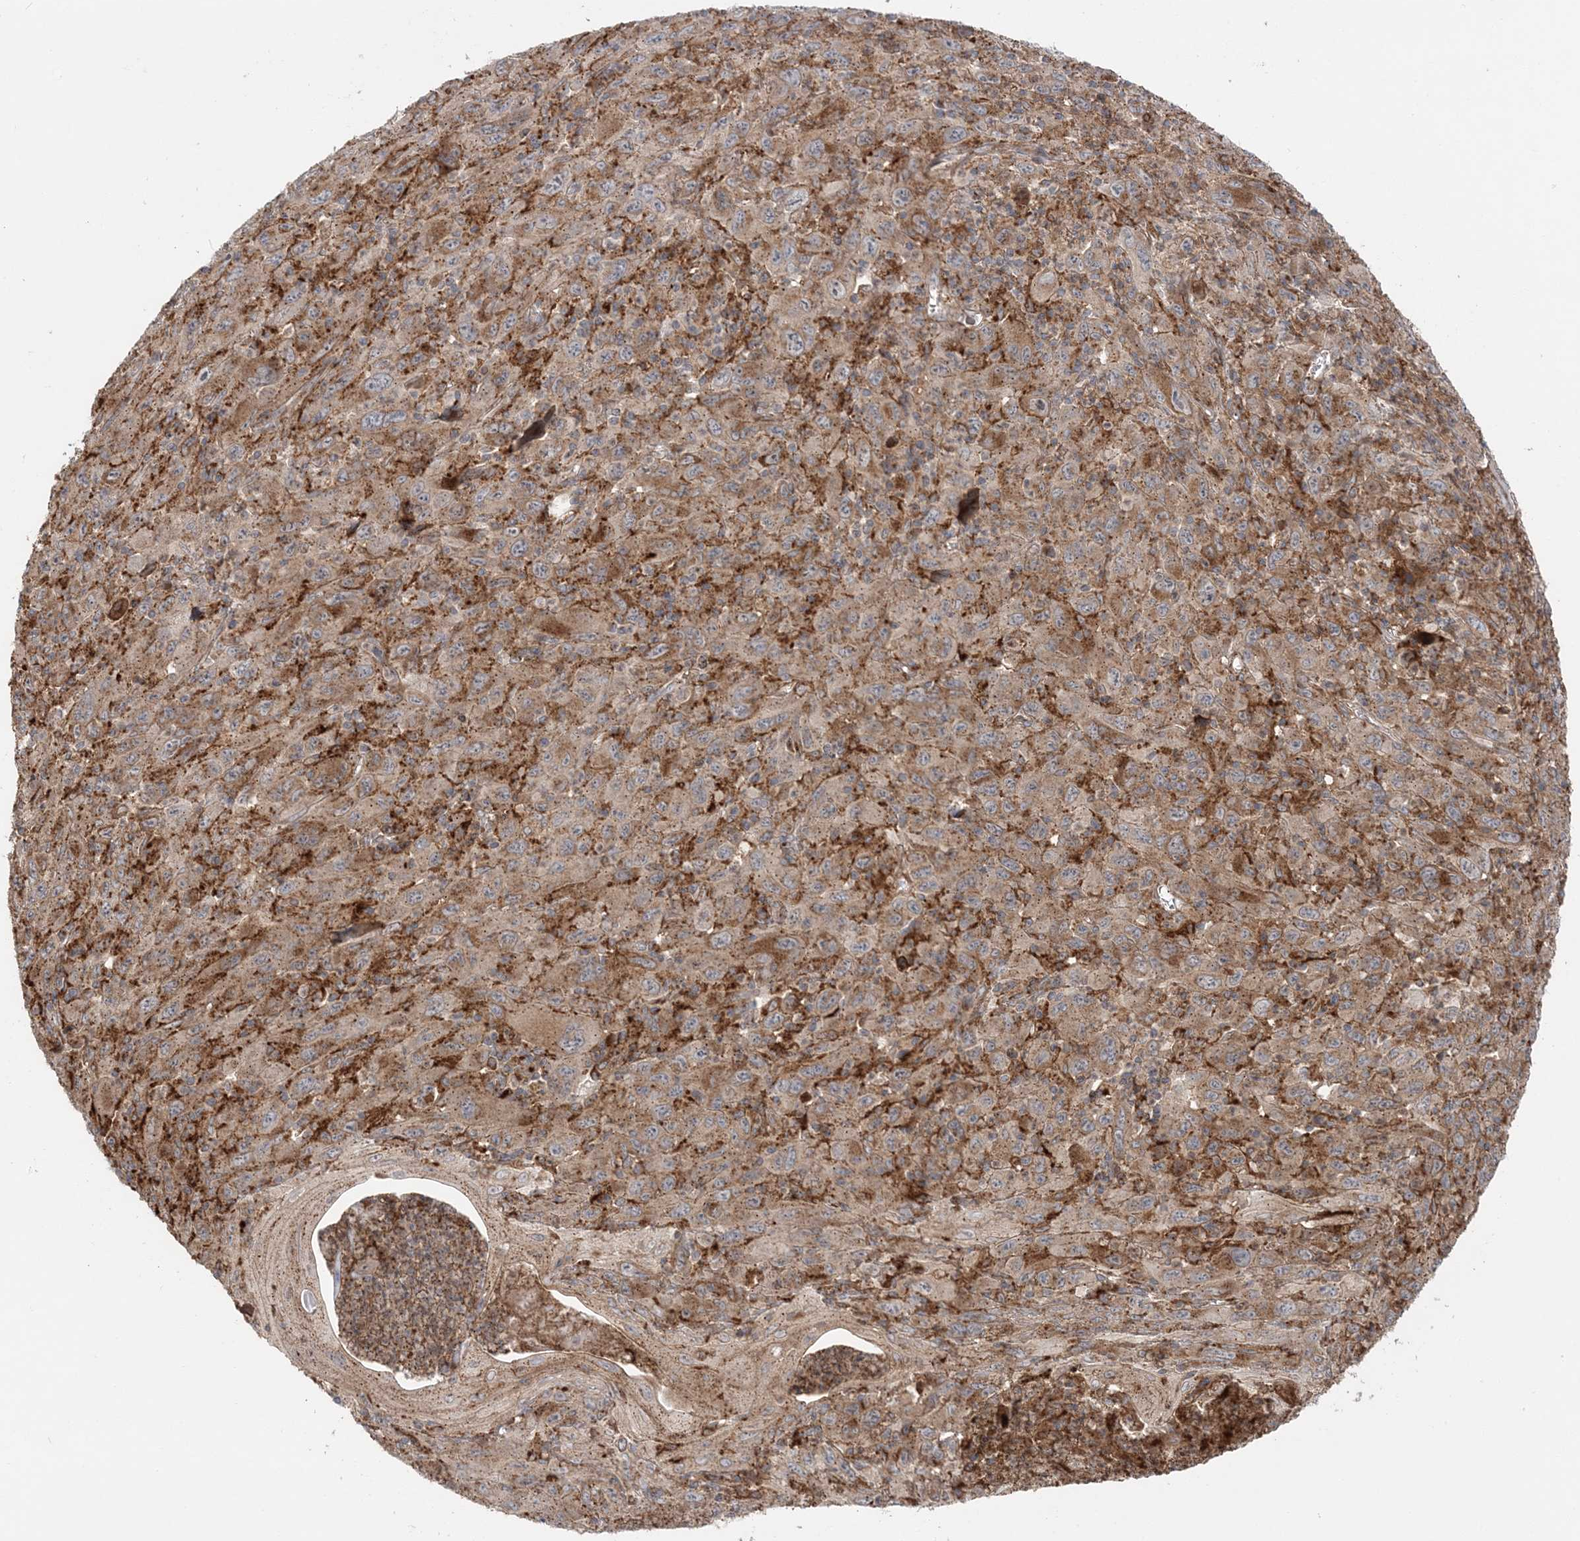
{"staining": {"intensity": "moderate", "quantity": ">75%", "location": "cytoplasmic/membranous"}, "tissue": "melanoma", "cell_type": "Tumor cells", "image_type": "cancer", "snomed": [{"axis": "morphology", "description": "Malignant melanoma, Metastatic site"}, {"axis": "topography", "description": "Skin"}], "caption": "Melanoma stained with a brown dye exhibits moderate cytoplasmic/membranous positive expression in about >75% of tumor cells.", "gene": "ABCC3", "patient": {"sex": "female", "age": 56}}